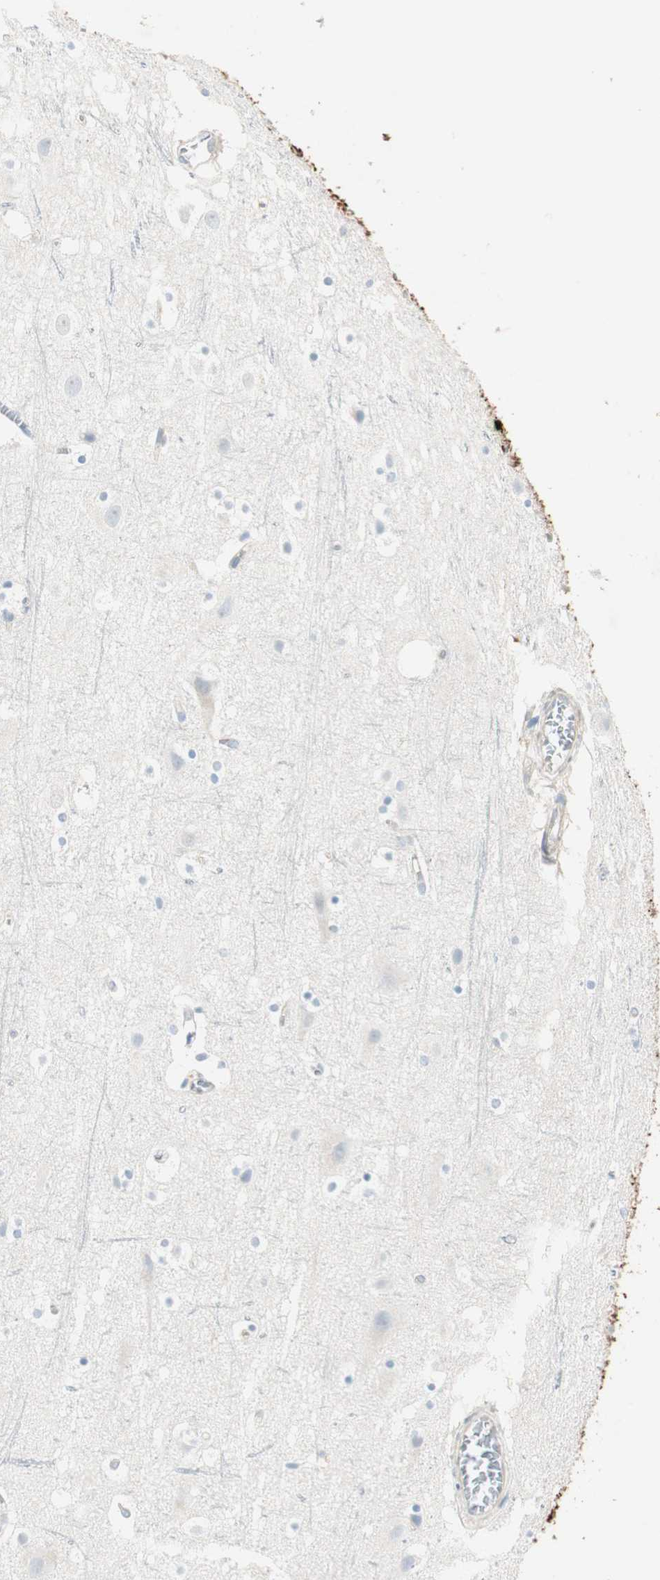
{"staining": {"intensity": "negative", "quantity": "none", "location": "none"}, "tissue": "cerebral cortex", "cell_type": "Endothelial cells", "image_type": "normal", "snomed": [{"axis": "morphology", "description": "Normal tissue, NOS"}, {"axis": "topography", "description": "Cerebral cortex"}], "caption": "DAB (3,3'-diaminobenzidine) immunohistochemical staining of unremarkable human cerebral cortex displays no significant staining in endothelial cells. (Stains: DAB immunohistochemistry with hematoxylin counter stain, Microscopy: brightfield microscopy at high magnification).", "gene": "CDK3", "patient": {"sex": "male", "age": 45}}